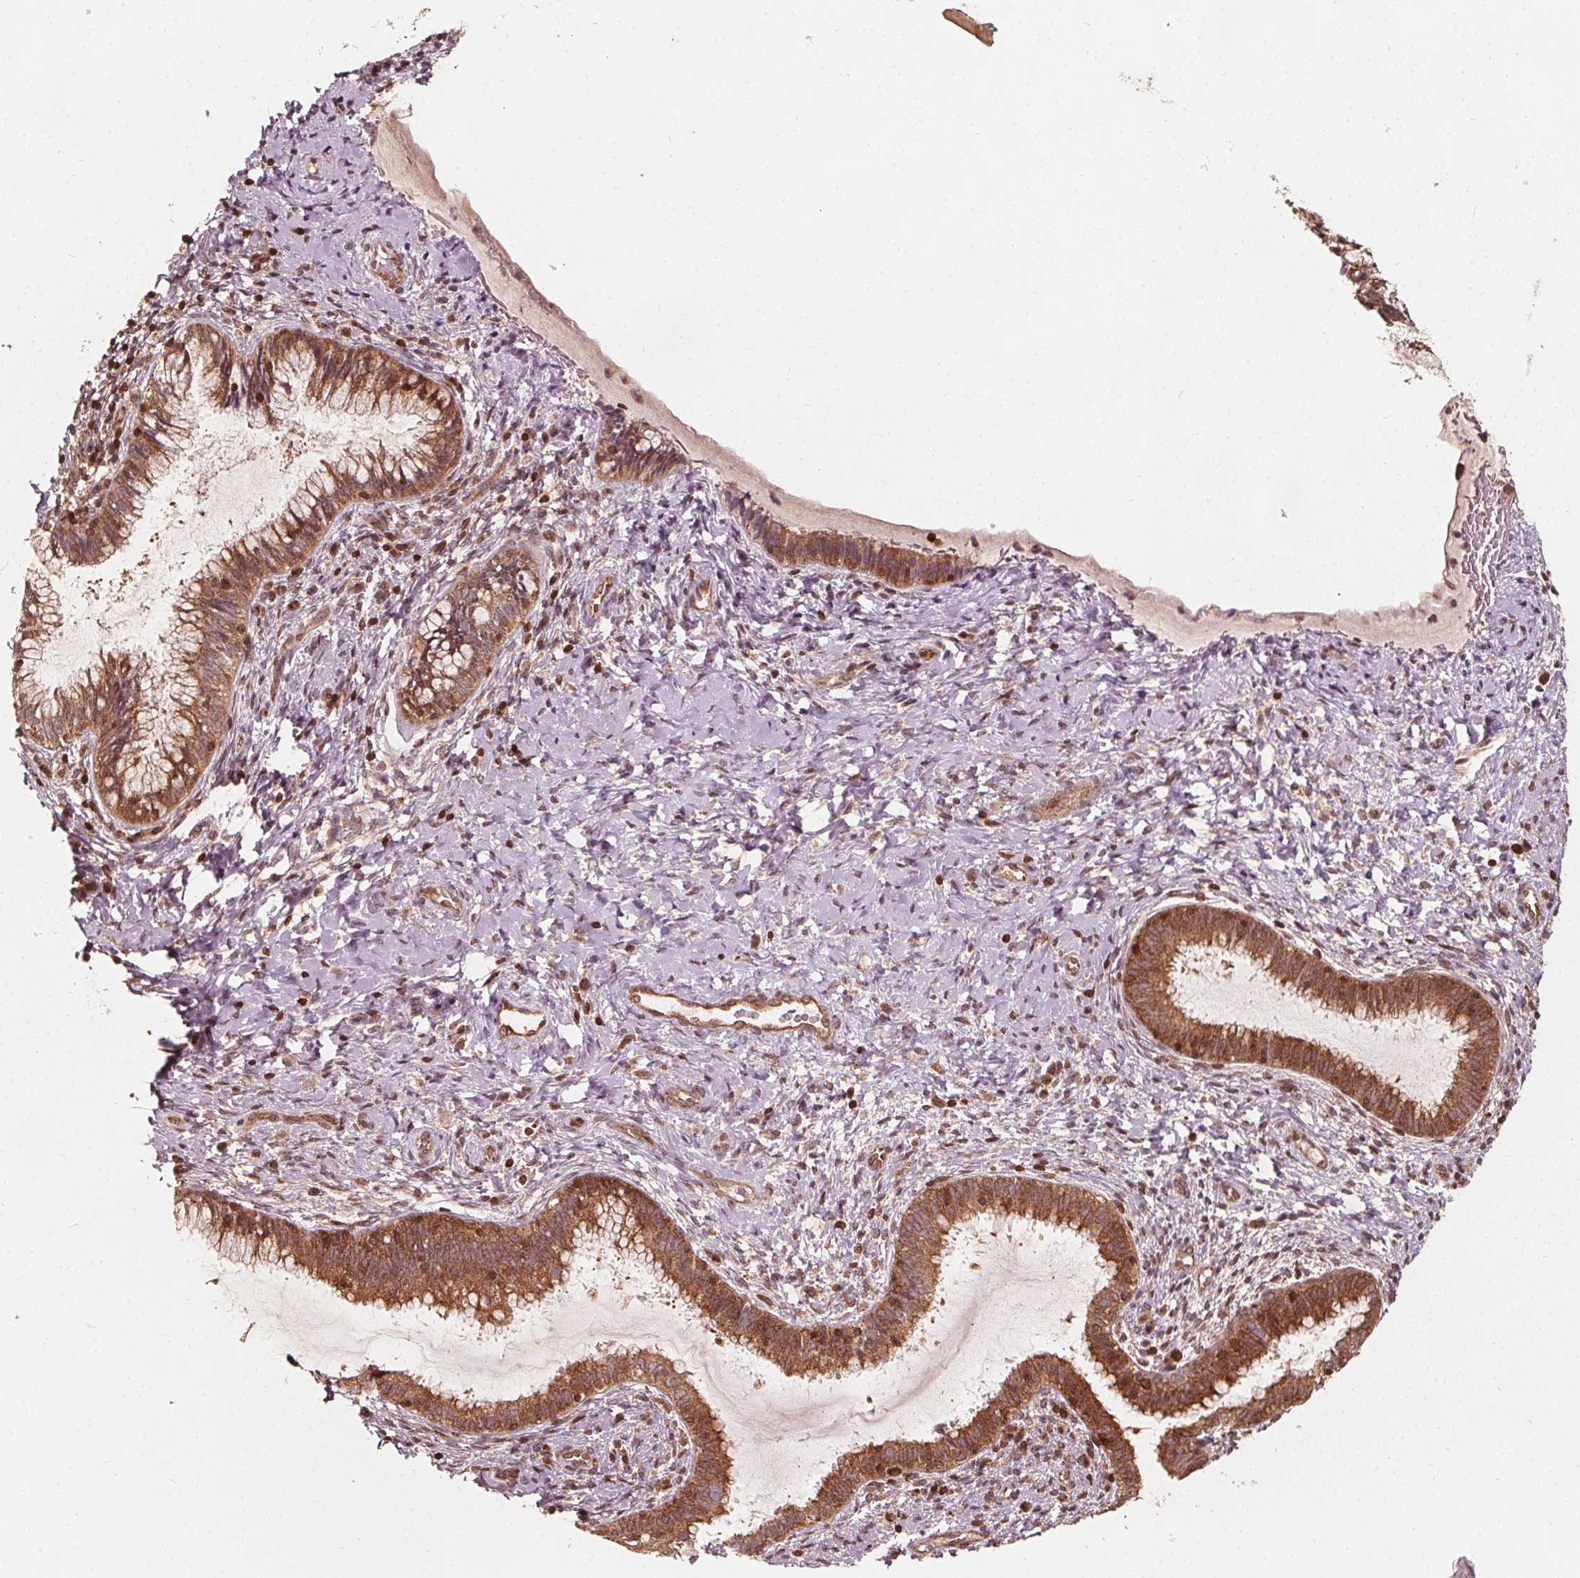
{"staining": {"intensity": "moderate", "quantity": ">75%", "location": "cytoplasmic/membranous"}, "tissue": "cervical cancer", "cell_type": "Tumor cells", "image_type": "cancer", "snomed": [{"axis": "morphology", "description": "Squamous cell carcinoma, NOS"}, {"axis": "topography", "description": "Cervix"}], "caption": "Squamous cell carcinoma (cervical) tissue exhibits moderate cytoplasmic/membranous staining in about >75% of tumor cells, visualized by immunohistochemistry.", "gene": "AIP", "patient": {"sex": "female", "age": 45}}